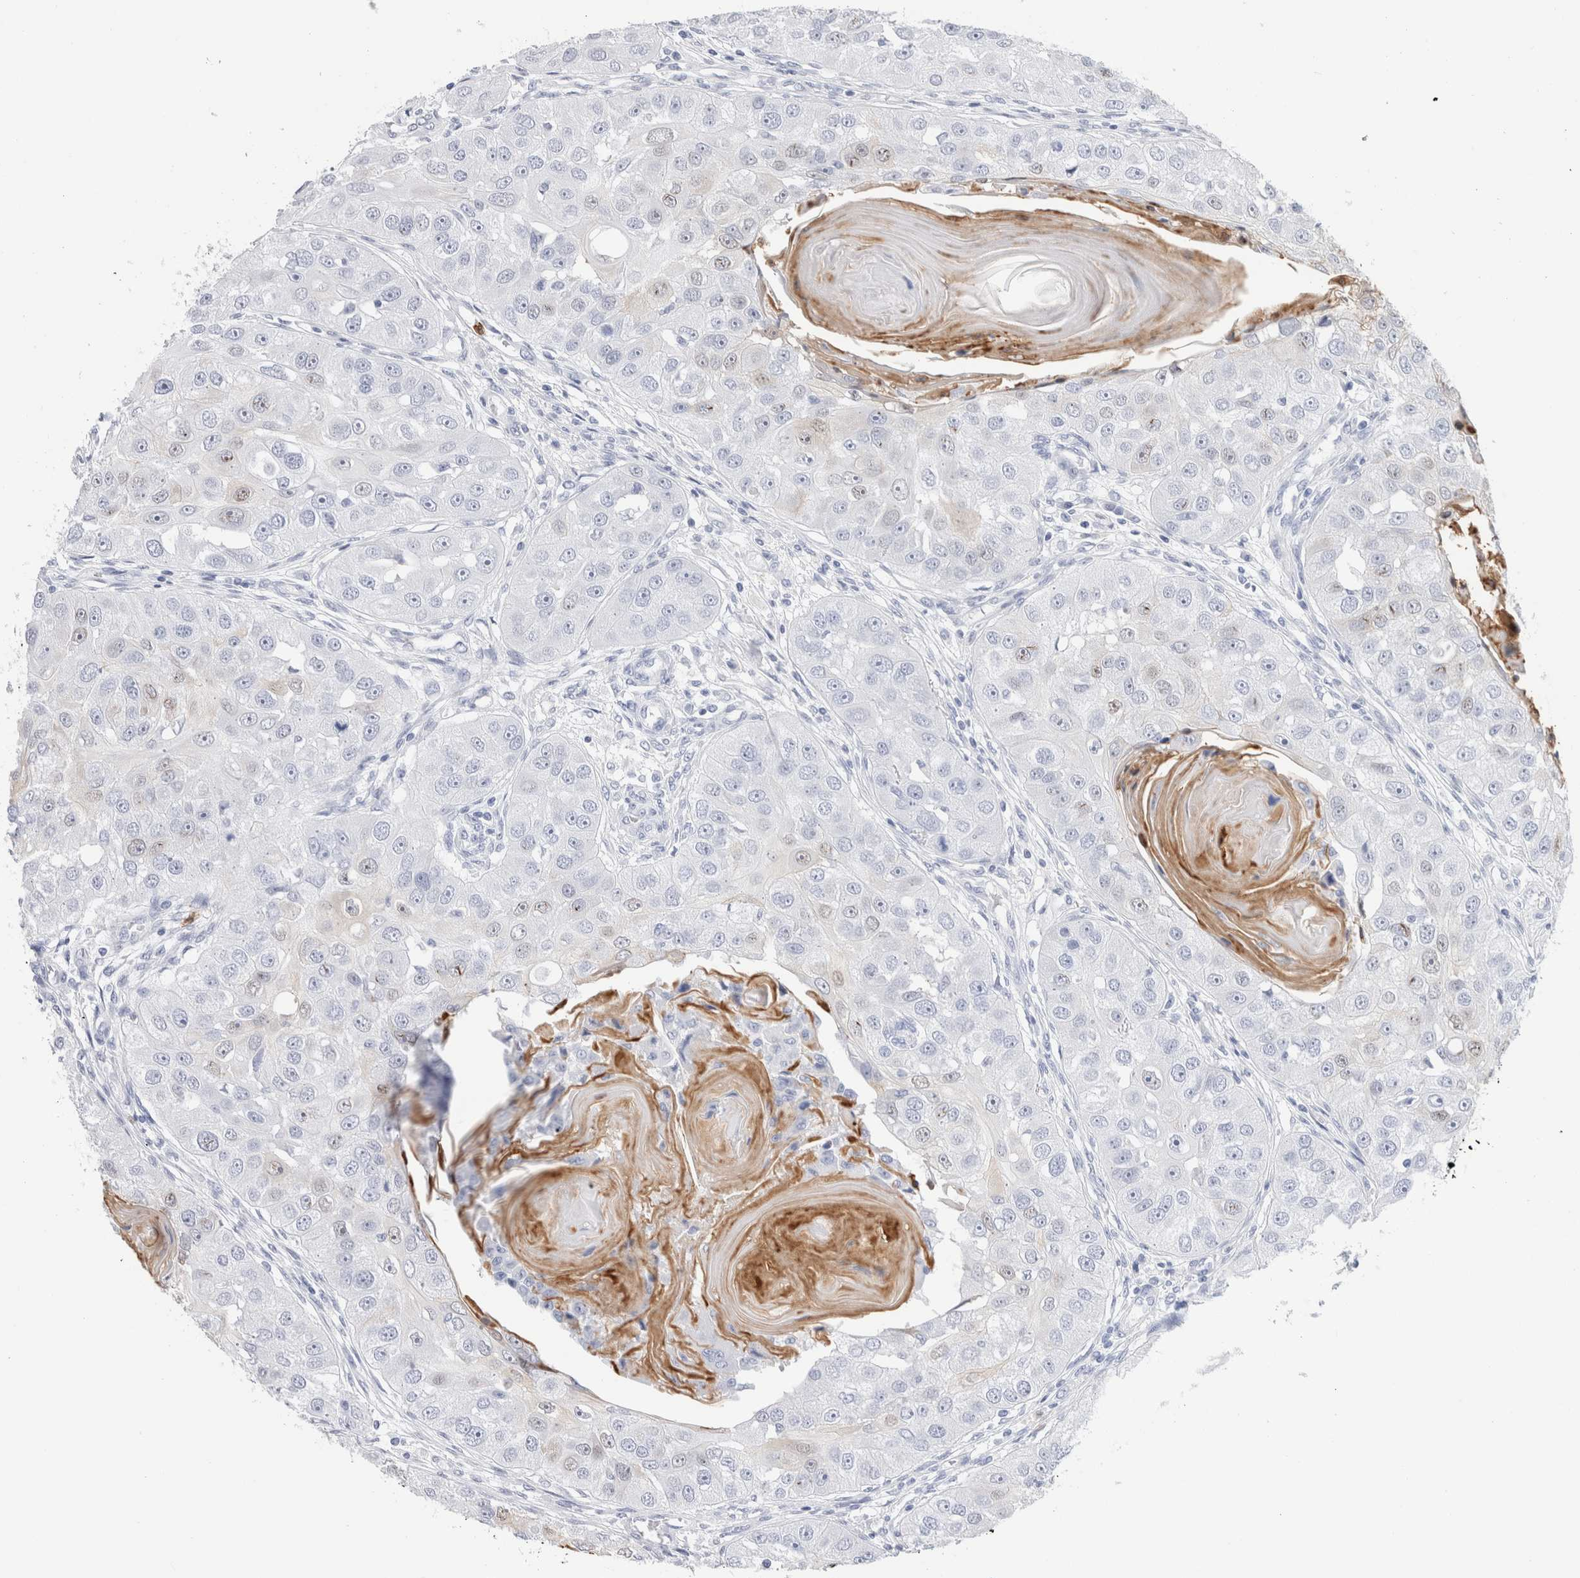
{"staining": {"intensity": "negative", "quantity": "none", "location": "none"}, "tissue": "head and neck cancer", "cell_type": "Tumor cells", "image_type": "cancer", "snomed": [{"axis": "morphology", "description": "Normal tissue, NOS"}, {"axis": "morphology", "description": "Squamous cell carcinoma, NOS"}, {"axis": "topography", "description": "Skeletal muscle"}, {"axis": "topography", "description": "Head-Neck"}], "caption": "This is a photomicrograph of immunohistochemistry staining of squamous cell carcinoma (head and neck), which shows no positivity in tumor cells.", "gene": "SLC10A5", "patient": {"sex": "male", "age": 51}}